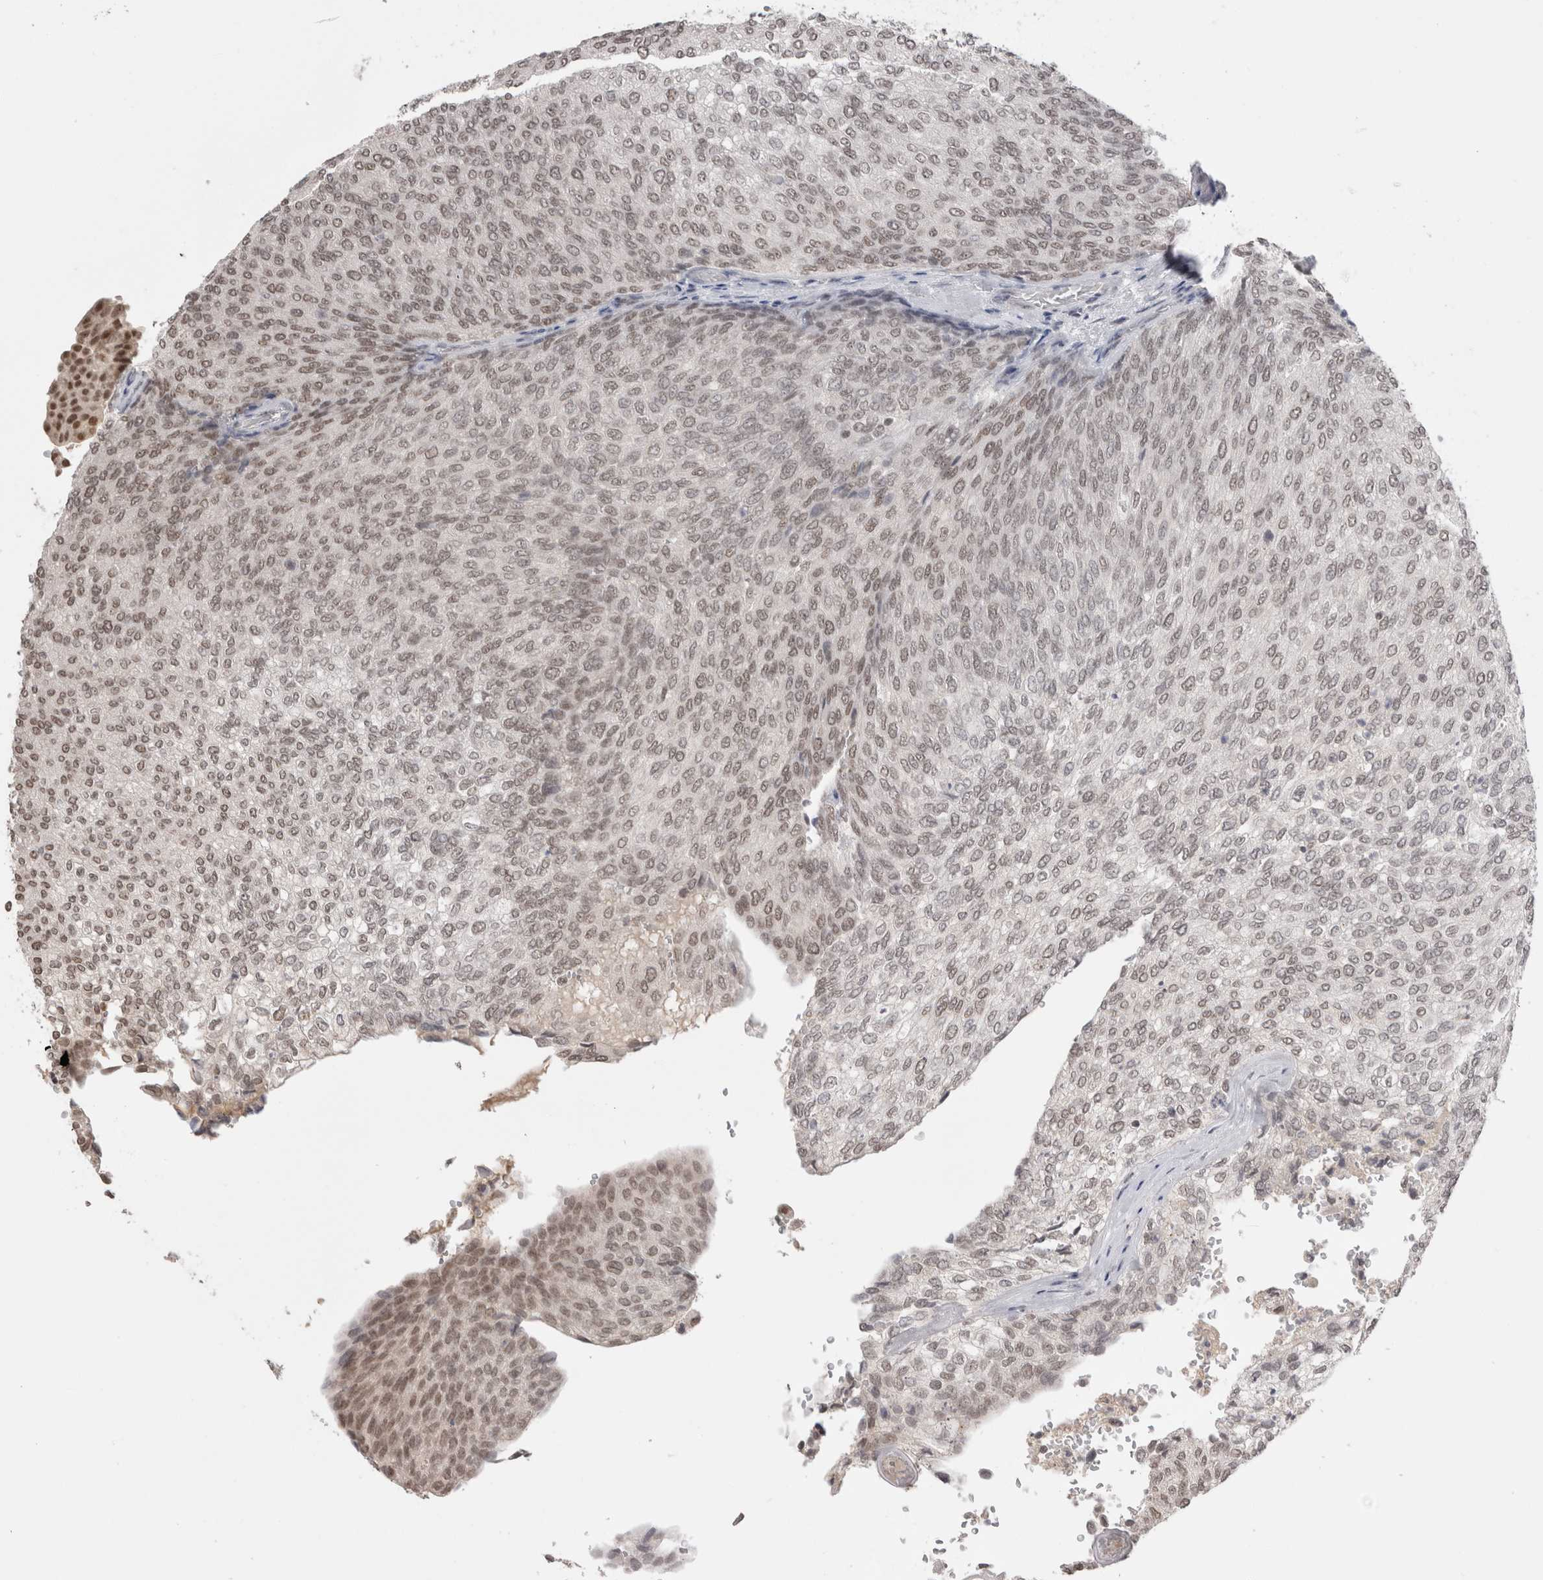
{"staining": {"intensity": "moderate", "quantity": "<25%", "location": "nuclear"}, "tissue": "urothelial cancer", "cell_type": "Tumor cells", "image_type": "cancer", "snomed": [{"axis": "morphology", "description": "Urothelial carcinoma, Low grade"}, {"axis": "topography", "description": "Urinary bladder"}], "caption": "Urothelial cancer tissue demonstrates moderate nuclear positivity in approximately <25% of tumor cells", "gene": "DAXX", "patient": {"sex": "female", "age": 79}}